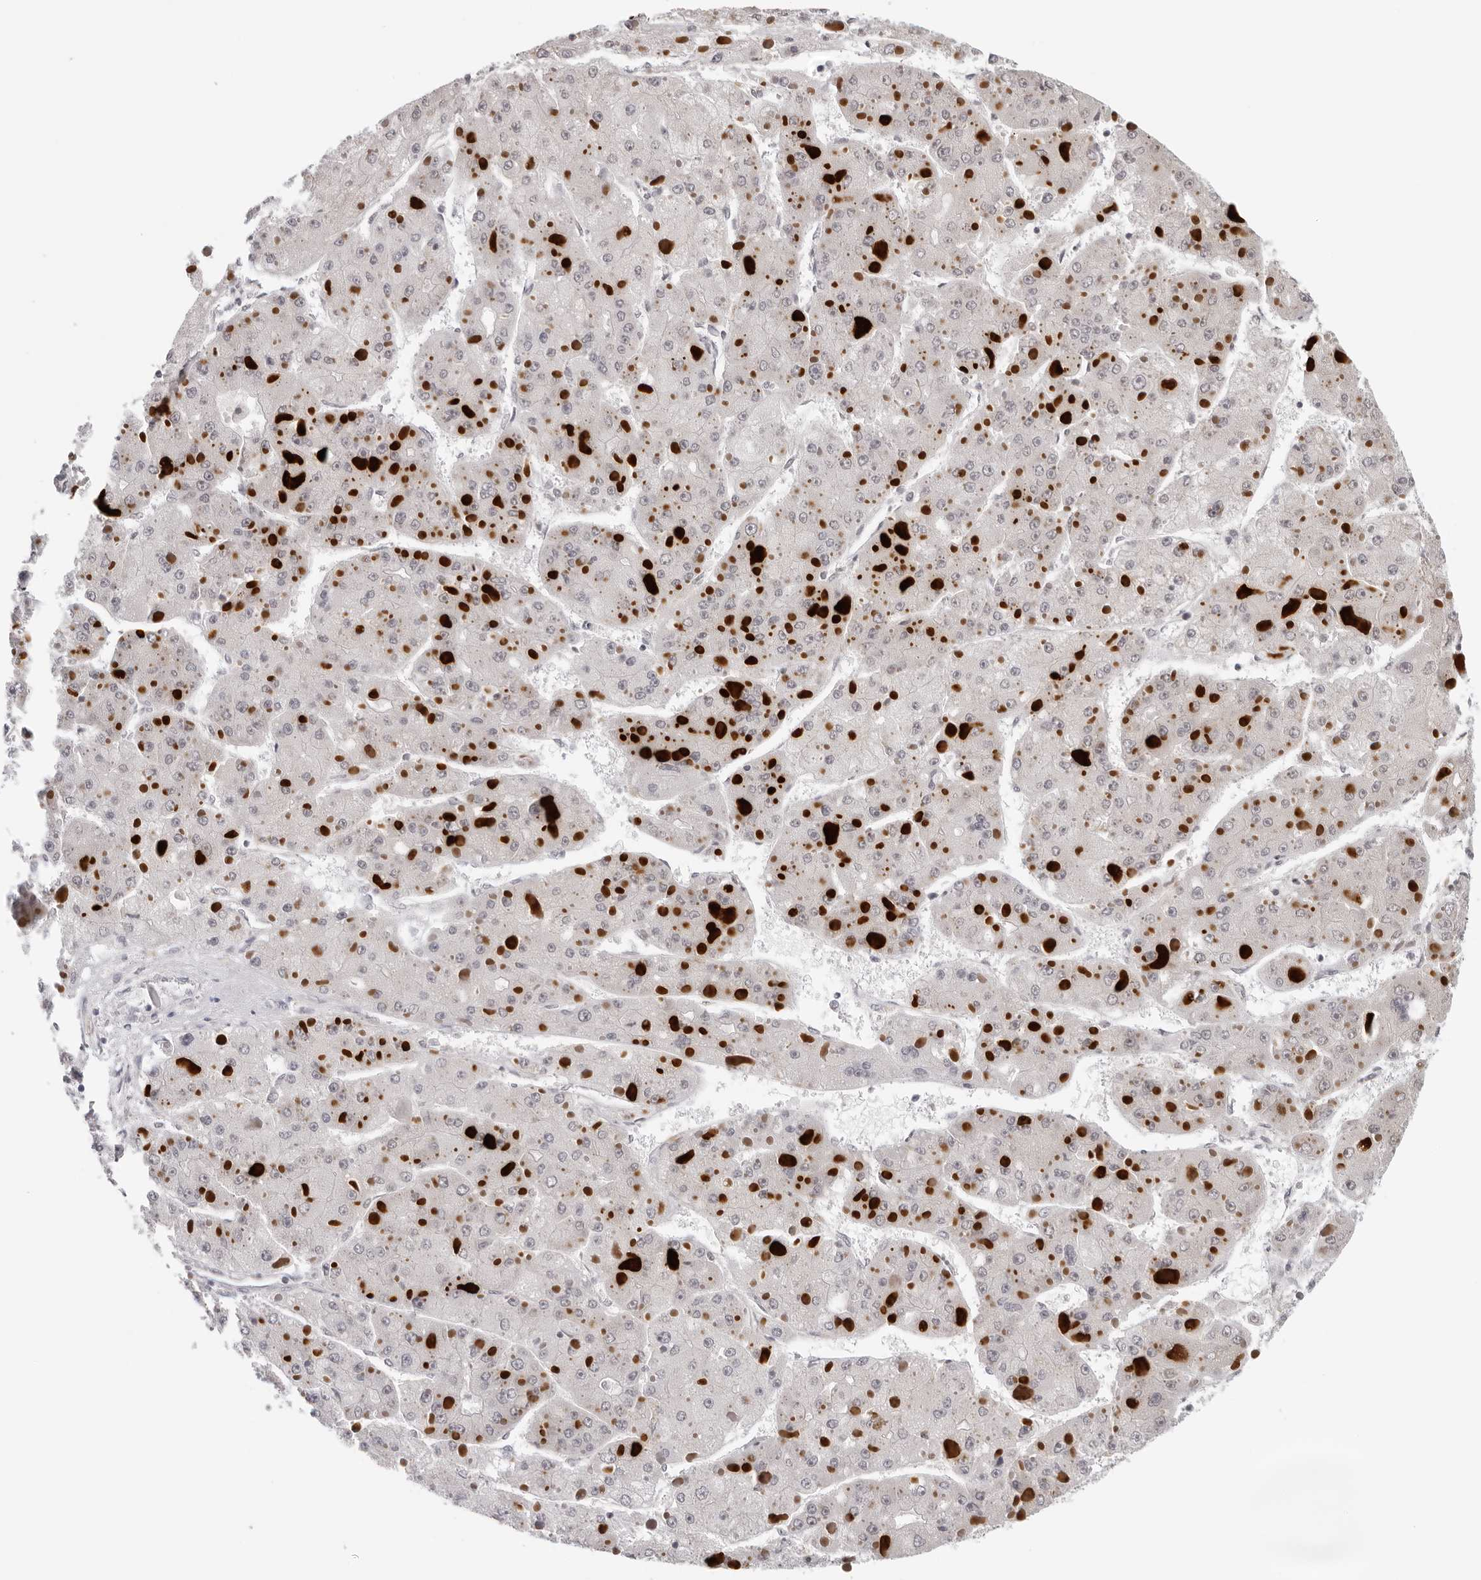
{"staining": {"intensity": "negative", "quantity": "none", "location": "none"}, "tissue": "liver cancer", "cell_type": "Tumor cells", "image_type": "cancer", "snomed": [{"axis": "morphology", "description": "Carcinoma, Hepatocellular, NOS"}, {"axis": "topography", "description": "Liver"}], "caption": "DAB (3,3'-diaminobenzidine) immunohistochemical staining of liver hepatocellular carcinoma shows no significant staining in tumor cells.", "gene": "PRUNE1", "patient": {"sex": "female", "age": 73}}